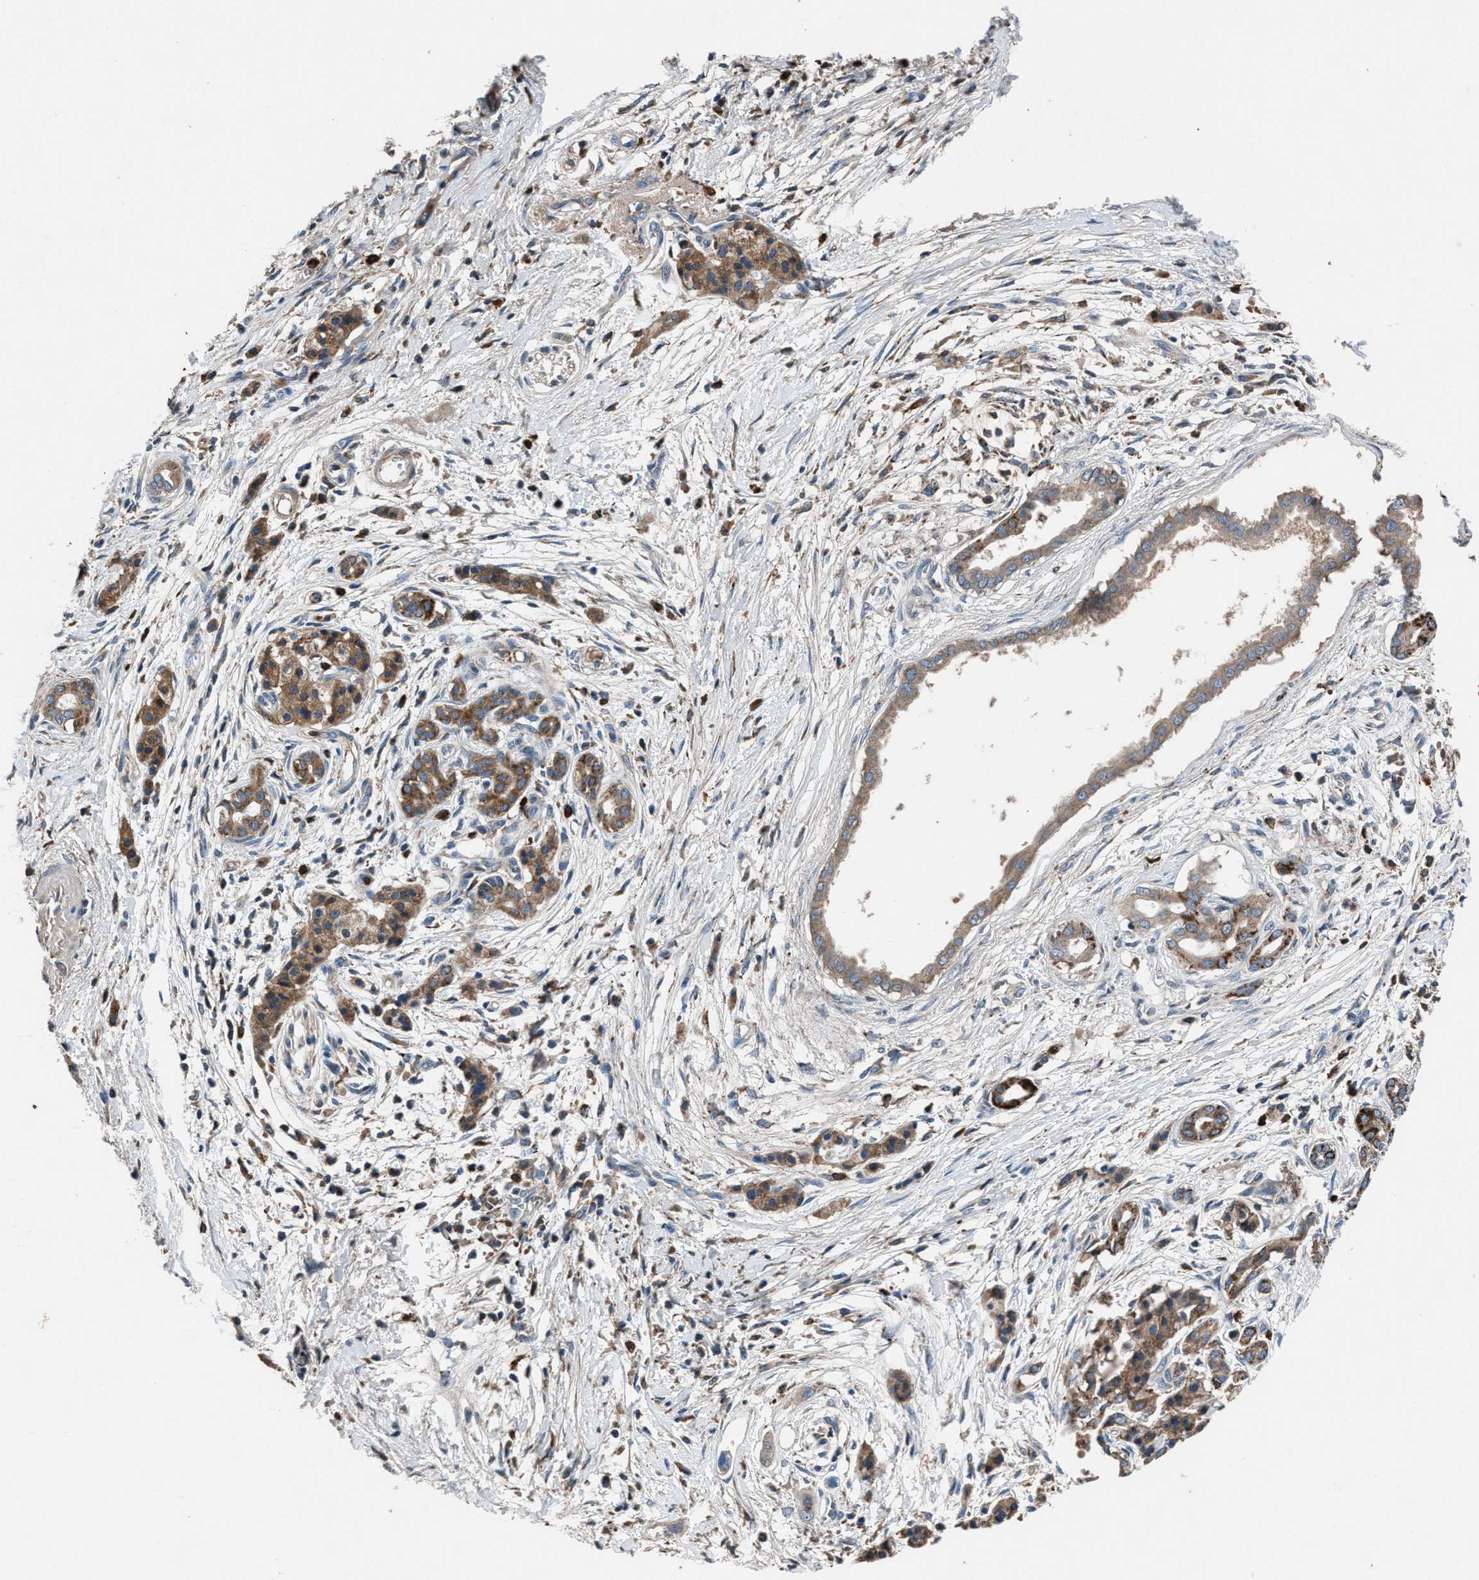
{"staining": {"intensity": "weak", "quantity": "25%-75%", "location": "cytoplasmic/membranous"}, "tissue": "pancreatic cancer", "cell_type": "Tumor cells", "image_type": "cancer", "snomed": [{"axis": "morphology", "description": "Adenocarcinoma, NOS"}, {"axis": "topography", "description": "Pancreas"}], "caption": "Human pancreatic cancer stained for a protein (brown) demonstrates weak cytoplasmic/membranous positive positivity in about 25%-75% of tumor cells.", "gene": "FAM221A", "patient": {"sex": "male", "age": 59}}